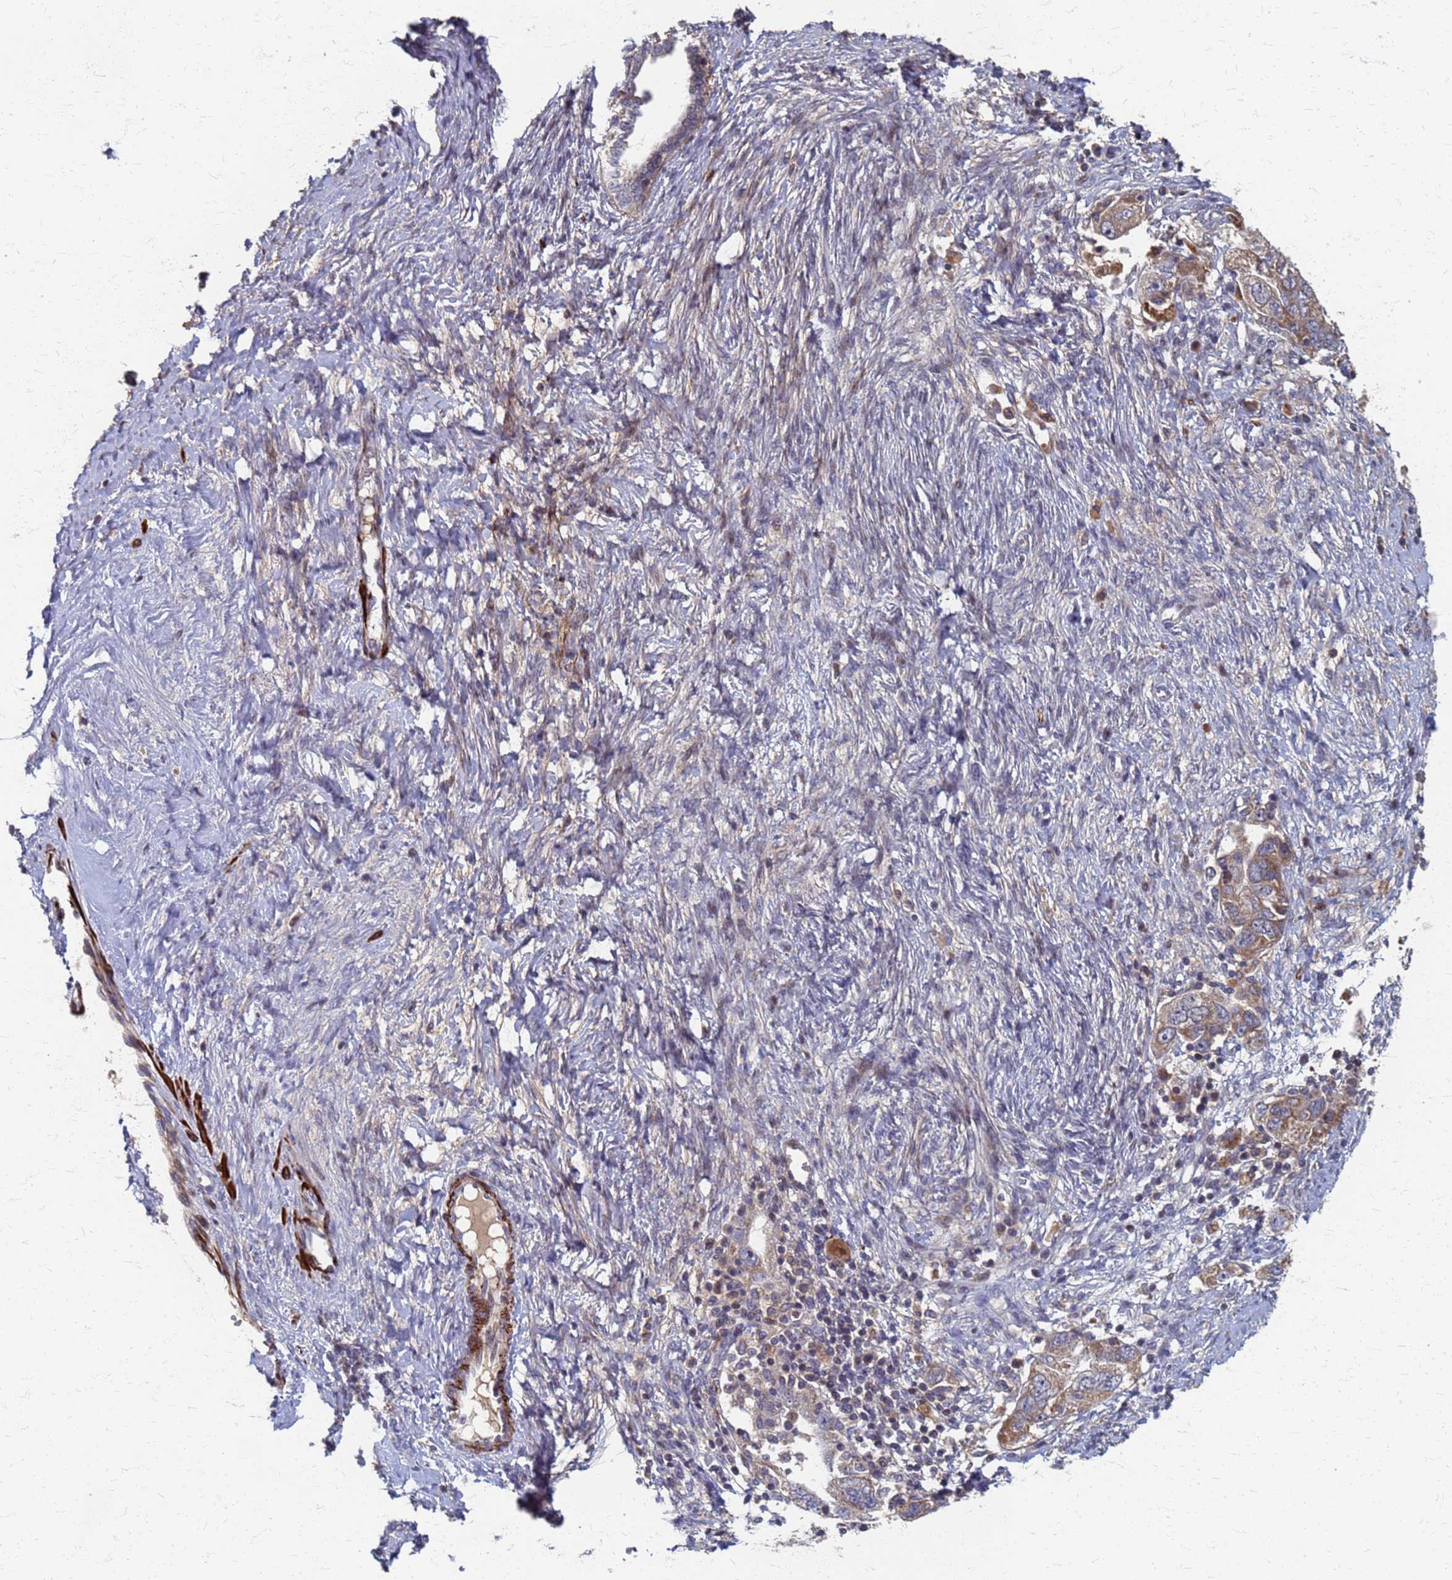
{"staining": {"intensity": "moderate", "quantity": ">75%", "location": "cytoplasmic/membranous"}, "tissue": "ovarian cancer", "cell_type": "Tumor cells", "image_type": "cancer", "snomed": [{"axis": "morphology", "description": "Carcinoma, NOS"}, {"axis": "morphology", "description": "Cystadenocarcinoma, serous, NOS"}, {"axis": "topography", "description": "Ovary"}], "caption": "Serous cystadenocarcinoma (ovarian) tissue shows moderate cytoplasmic/membranous staining in approximately >75% of tumor cells", "gene": "ATPAF1", "patient": {"sex": "female", "age": 69}}